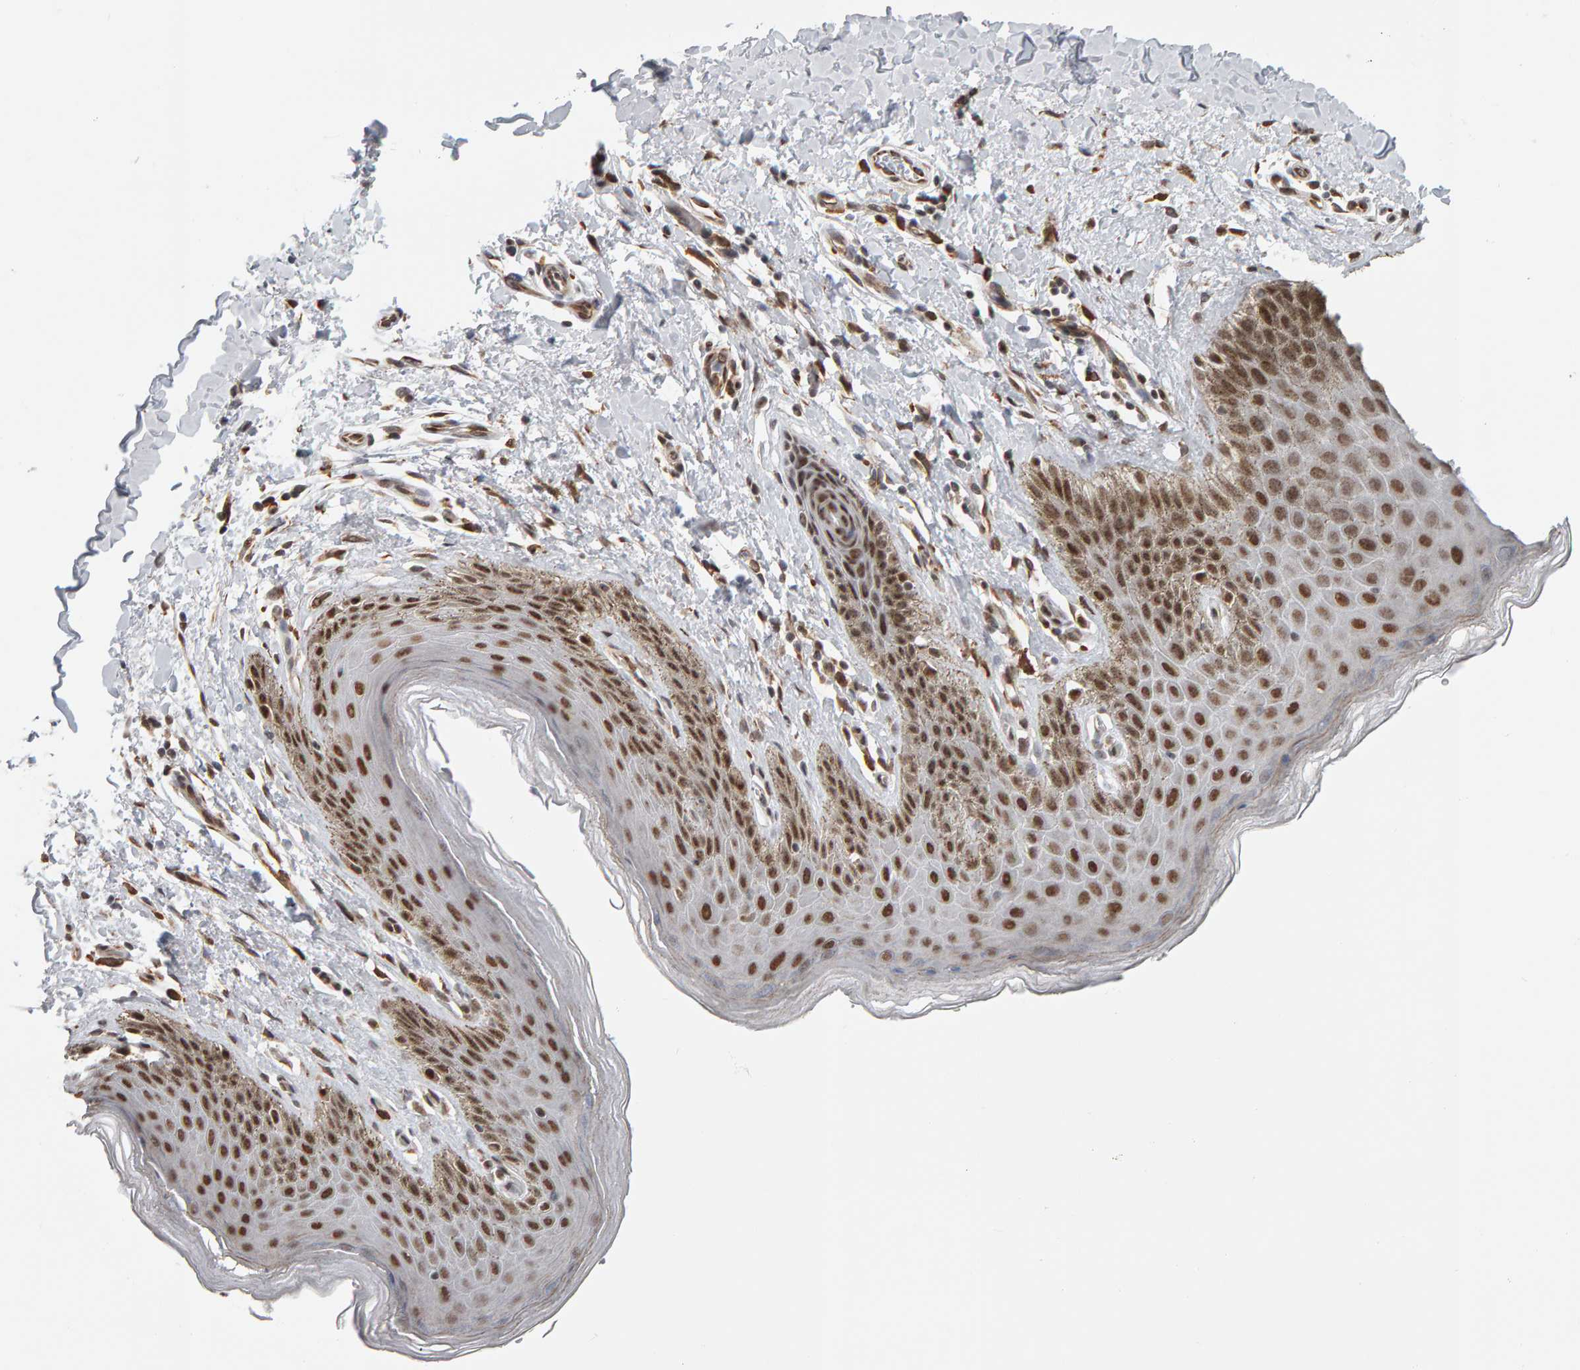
{"staining": {"intensity": "strong", "quantity": ">75%", "location": "nuclear"}, "tissue": "skin", "cell_type": "Epidermal cells", "image_type": "normal", "snomed": [{"axis": "morphology", "description": "Normal tissue, NOS"}, {"axis": "topography", "description": "Anal"}, {"axis": "topography", "description": "Peripheral nerve tissue"}], "caption": "An immunohistochemistry (IHC) image of unremarkable tissue is shown. Protein staining in brown highlights strong nuclear positivity in skin within epidermal cells.", "gene": "ATF7IP", "patient": {"sex": "male", "age": 44}}